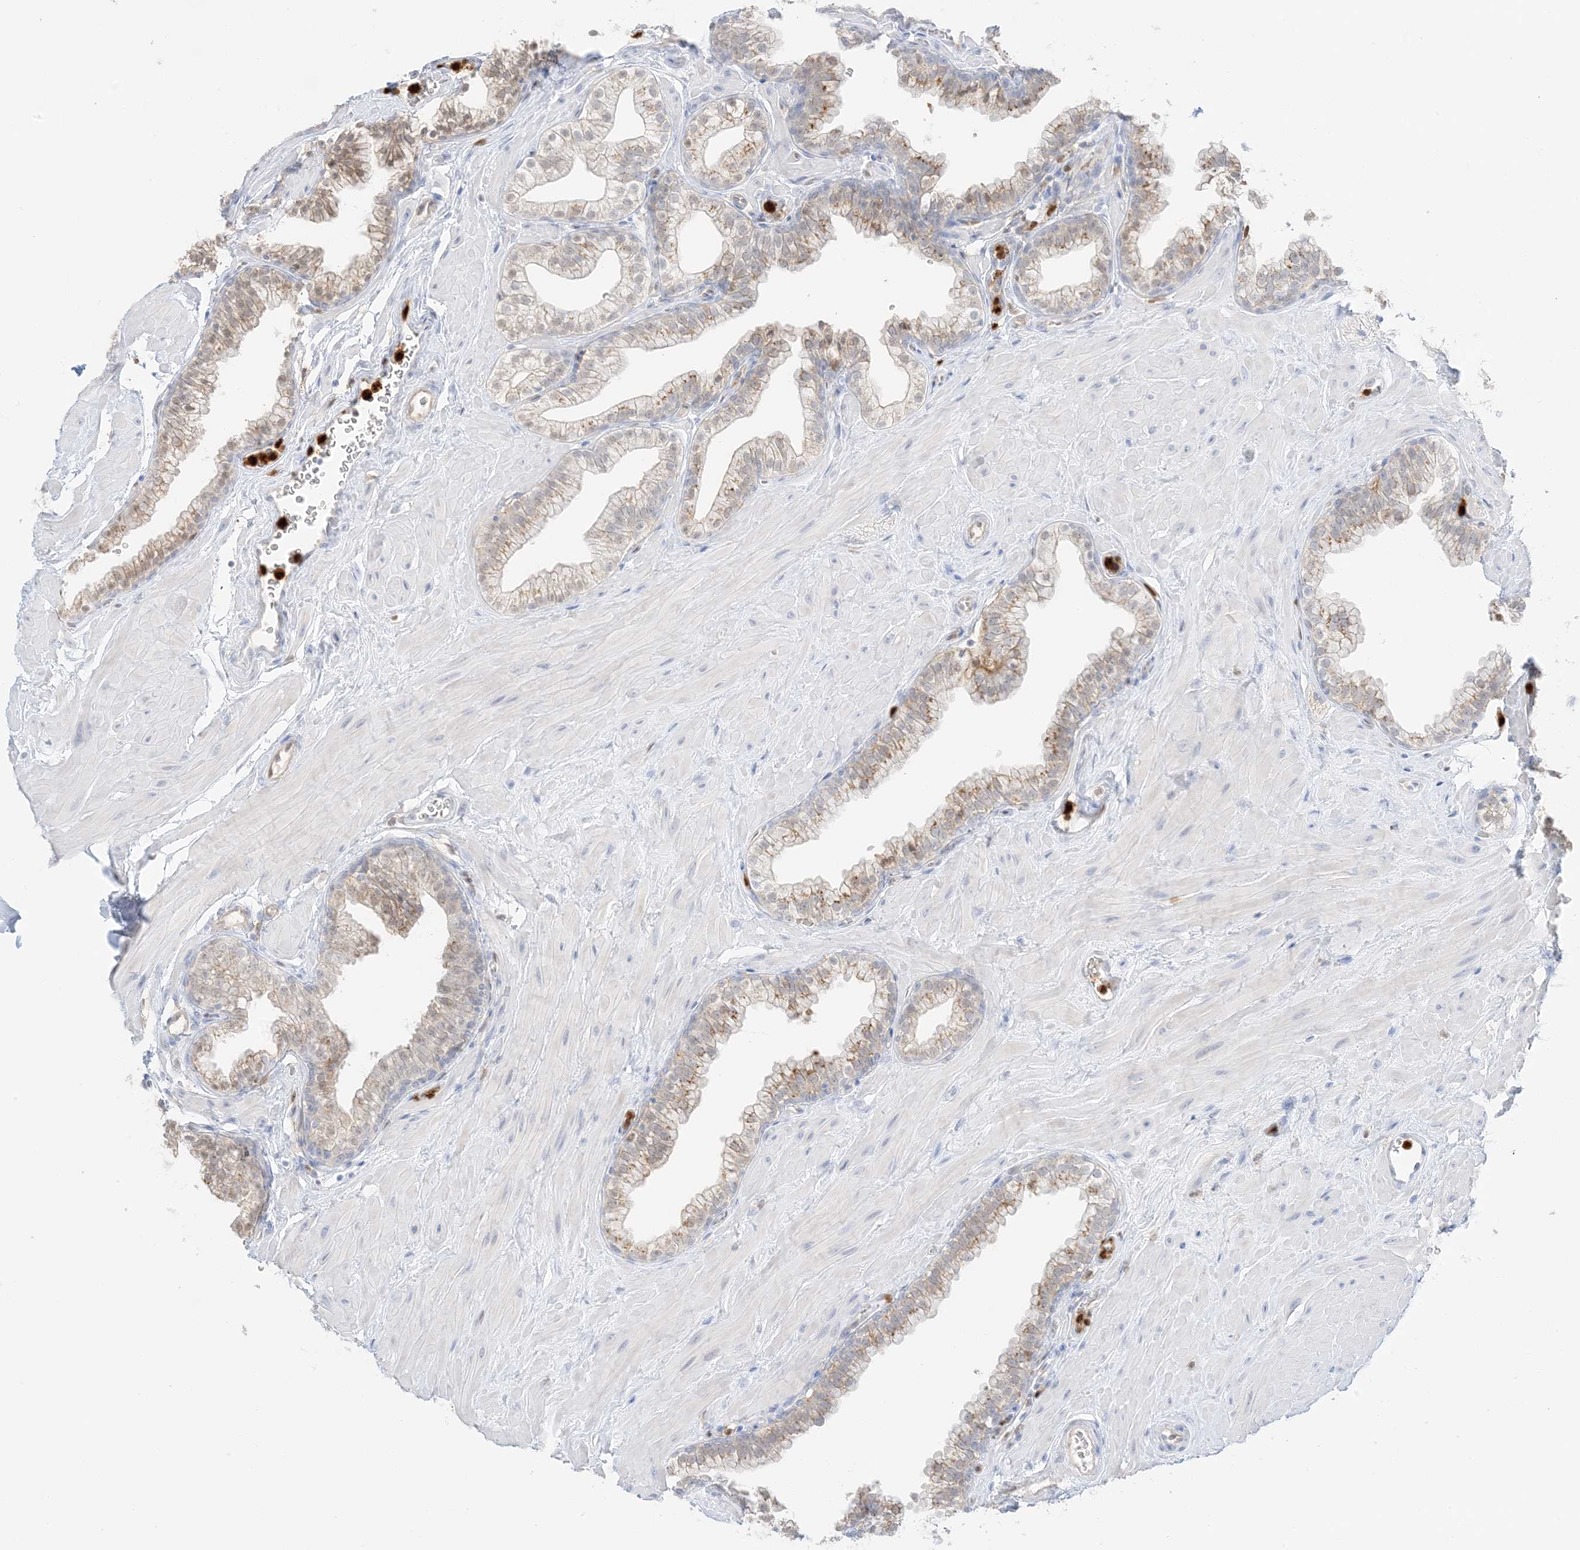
{"staining": {"intensity": "moderate", "quantity": "25%-75%", "location": "cytoplasmic/membranous"}, "tissue": "prostate", "cell_type": "Glandular cells", "image_type": "normal", "snomed": [{"axis": "morphology", "description": "Normal tissue, NOS"}, {"axis": "morphology", "description": "Urothelial carcinoma, Low grade"}, {"axis": "topography", "description": "Urinary bladder"}, {"axis": "topography", "description": "Prostate"}], "caption": "Immunohistochemistry (IHC) photomicrograph of unremarkable prostate stained for a protein (brown), which exhibits medium levels of moderate cytoplasmic/membranous staining in about 25%-75% of glandular cells.", "gene": "GCA", "patient": {"sex": "male", "age": 60}}